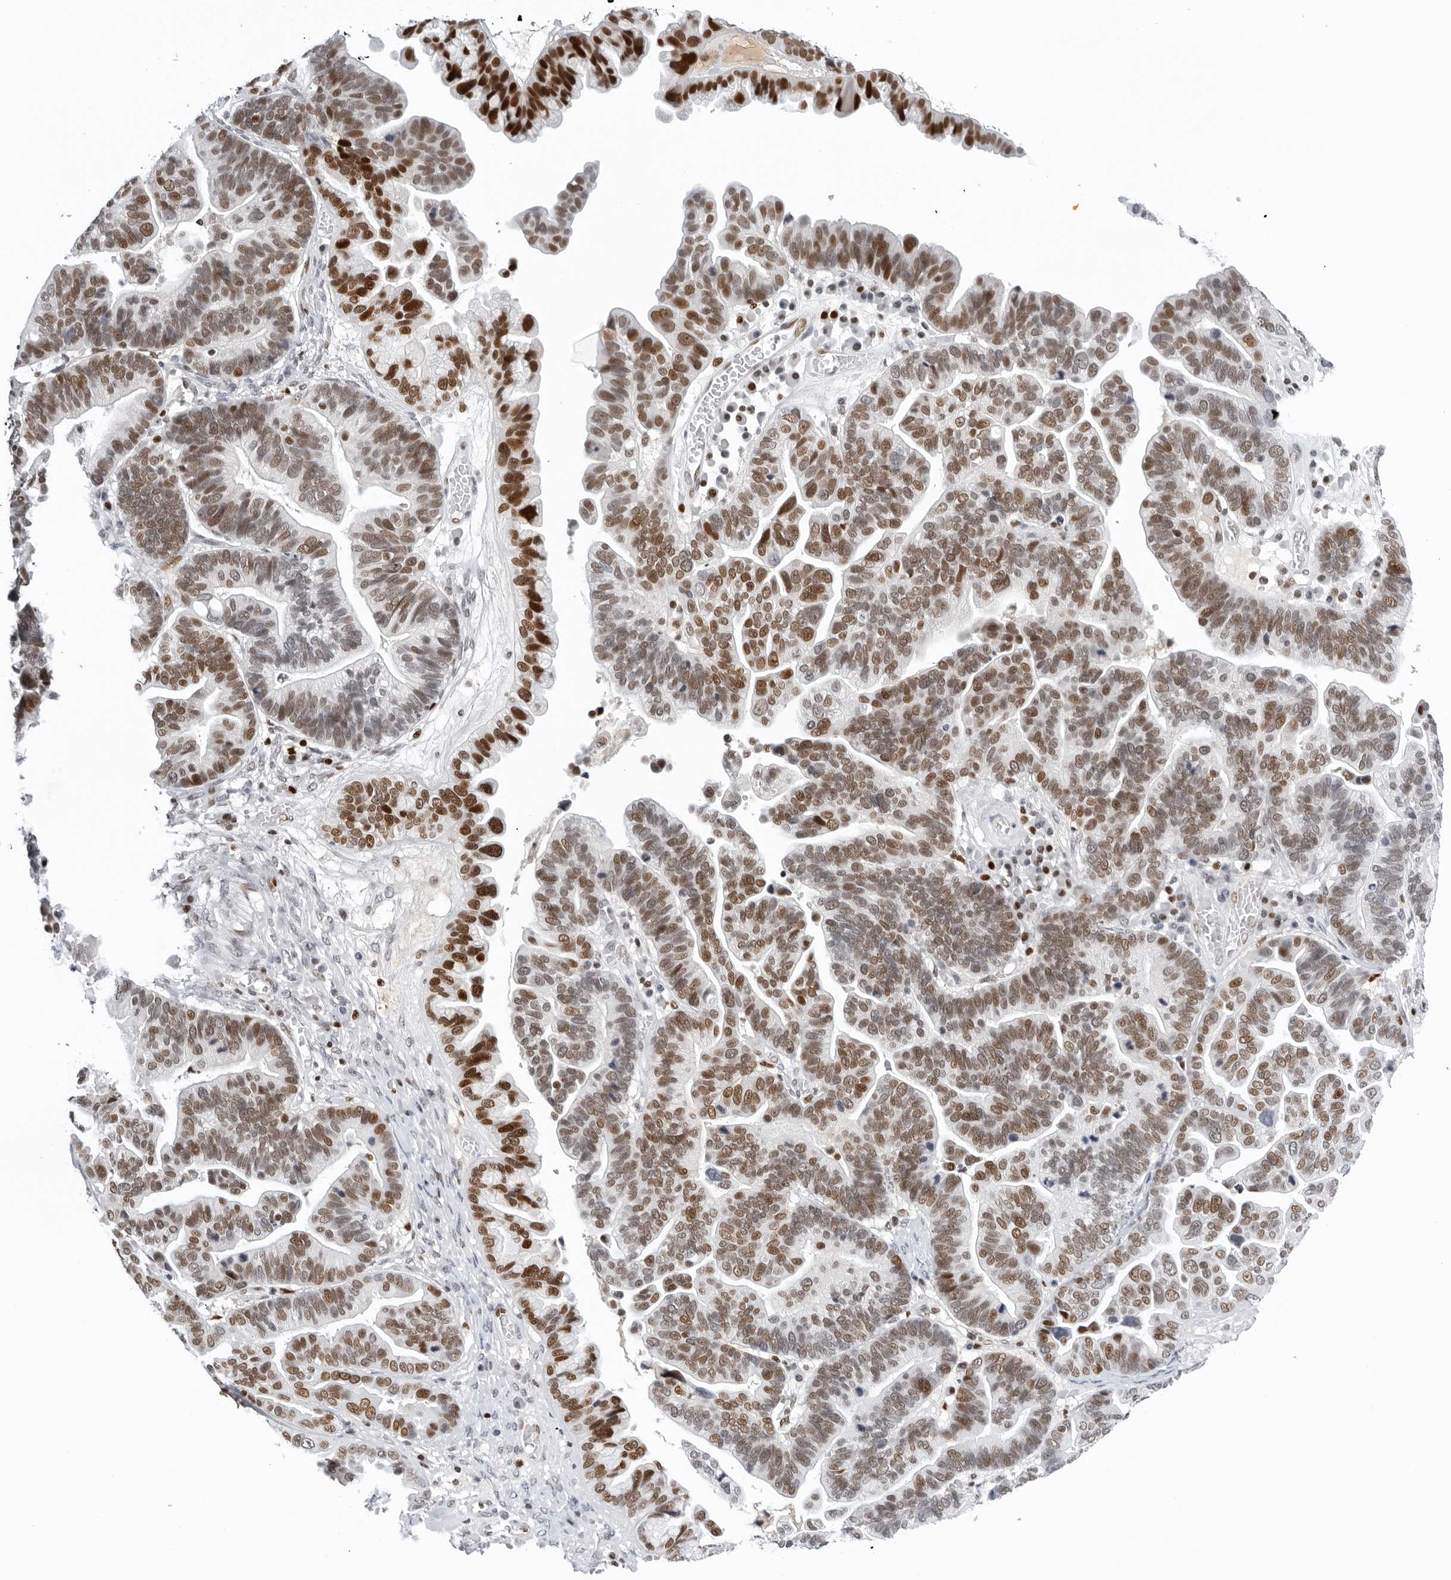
{"staining": {"intensity": "strong", "quantity": "25%-75%", "location": "nuclear"}, "tissue": "ovarian cancer", "cell_type": "Tumor cells", "image_type": "cancer", "snomed": [{"axis": "morphology", "description": "Cystadenocarcinoma, serous, NOS"}, {"axis": "topography", "description": "Ovary"}], "caption": "Protein expression analysis of serous cystadenocarcinoma (ovarian) shows strong nuclear staining in approximately 25%-75% of tumor cells.", "gene": "OGG1", "patient": {"sex": "female", "age": 56}}